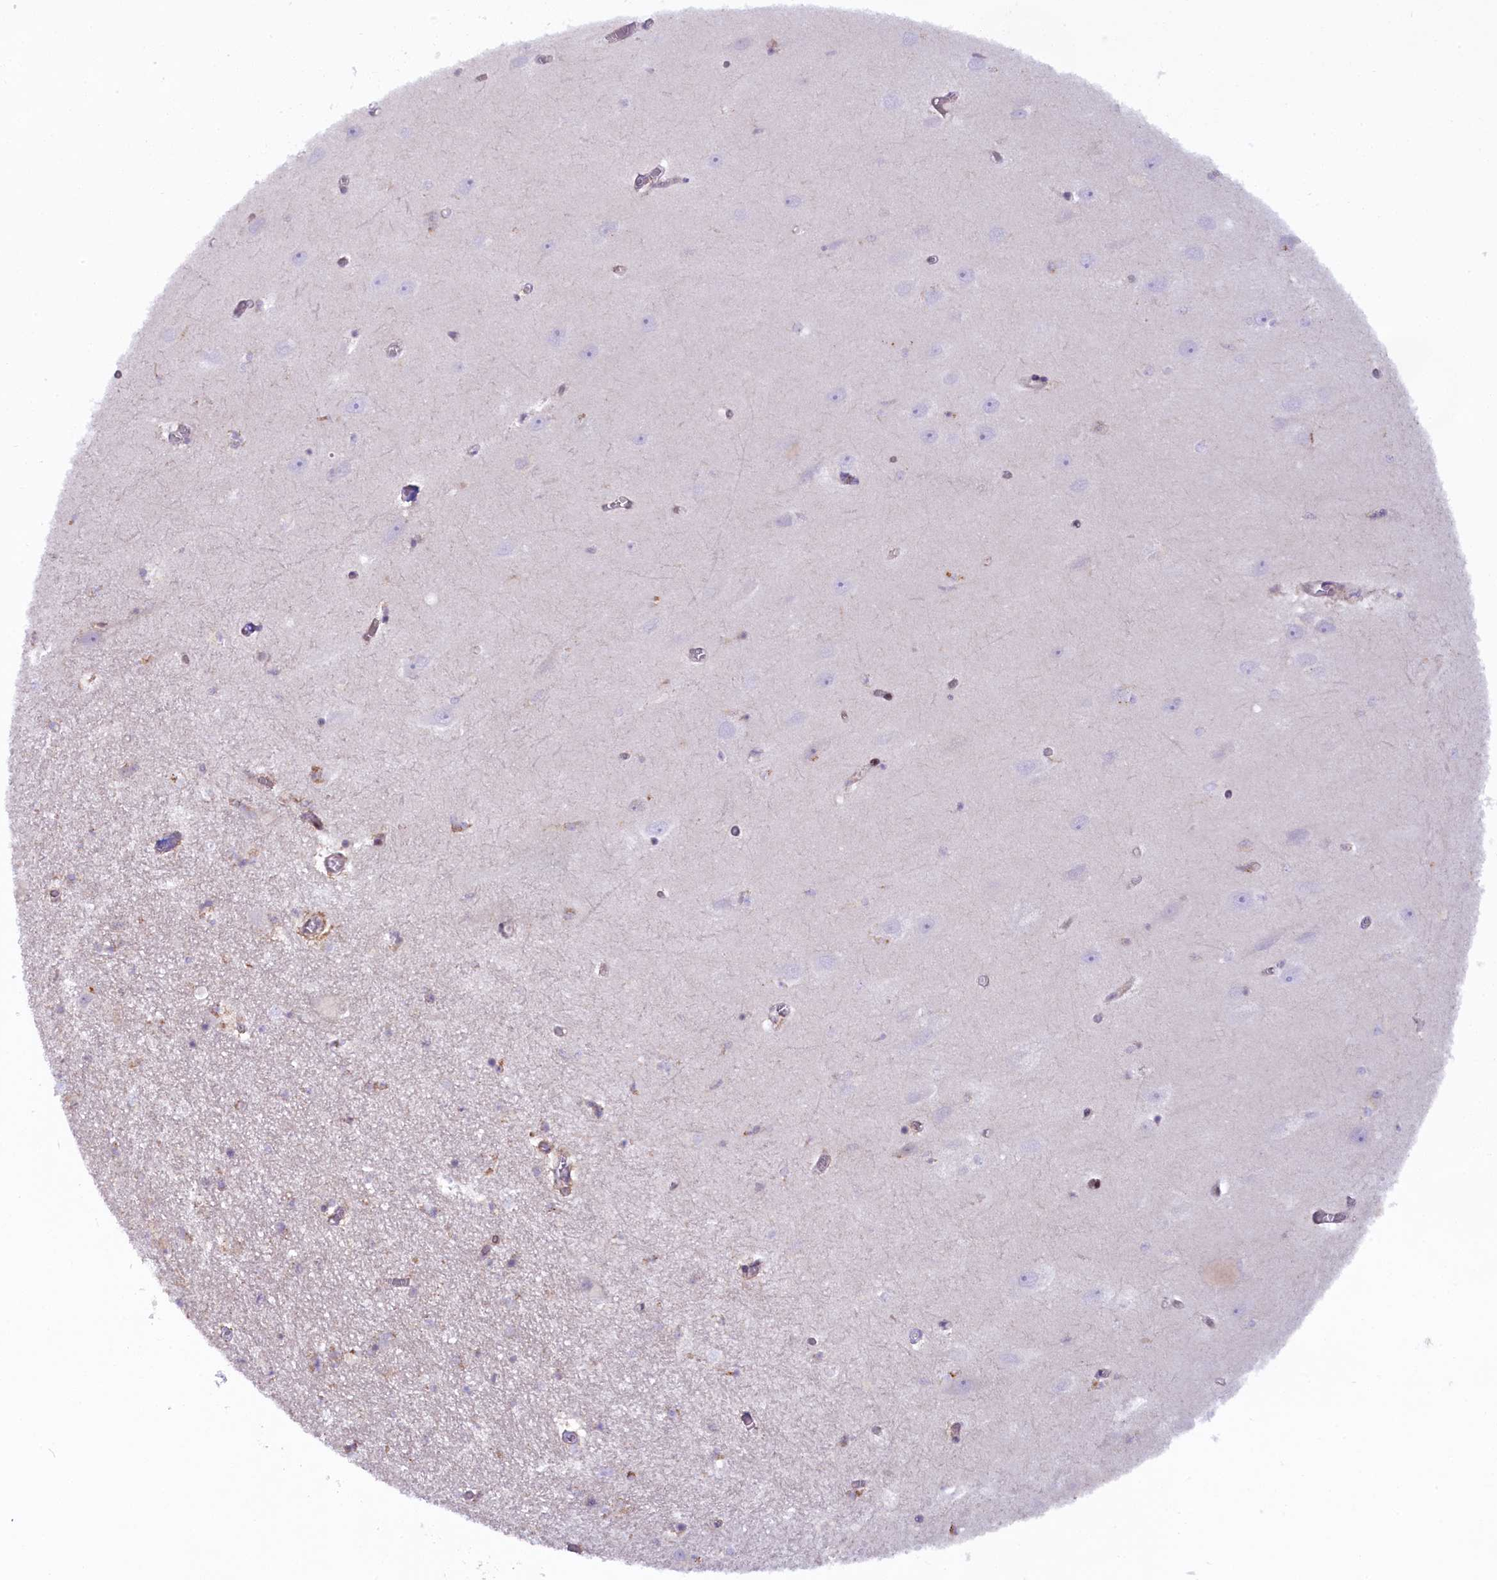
{"staining": {"intensity": "weak", "quantity": "<25%", "location": "nuclear"}, "tissue": "hippocampus", "cell_type": "Glial cells", "image_type": "normal", "snomed": [{"axis": "morphology", "description": "Normal tissue, NOS"}, {"axis": "topography", "description": "Hippocampus"}], "caption": "Immunohistochemistry (IHC) histopathology image of normal hippocampus: hippocampus stained with DAB (3,3'-diaminobenzidine) shows no significant protein staining in glial cells.", "gene": "FCHO1", "patient": {"sex": "female", "age": 64}}